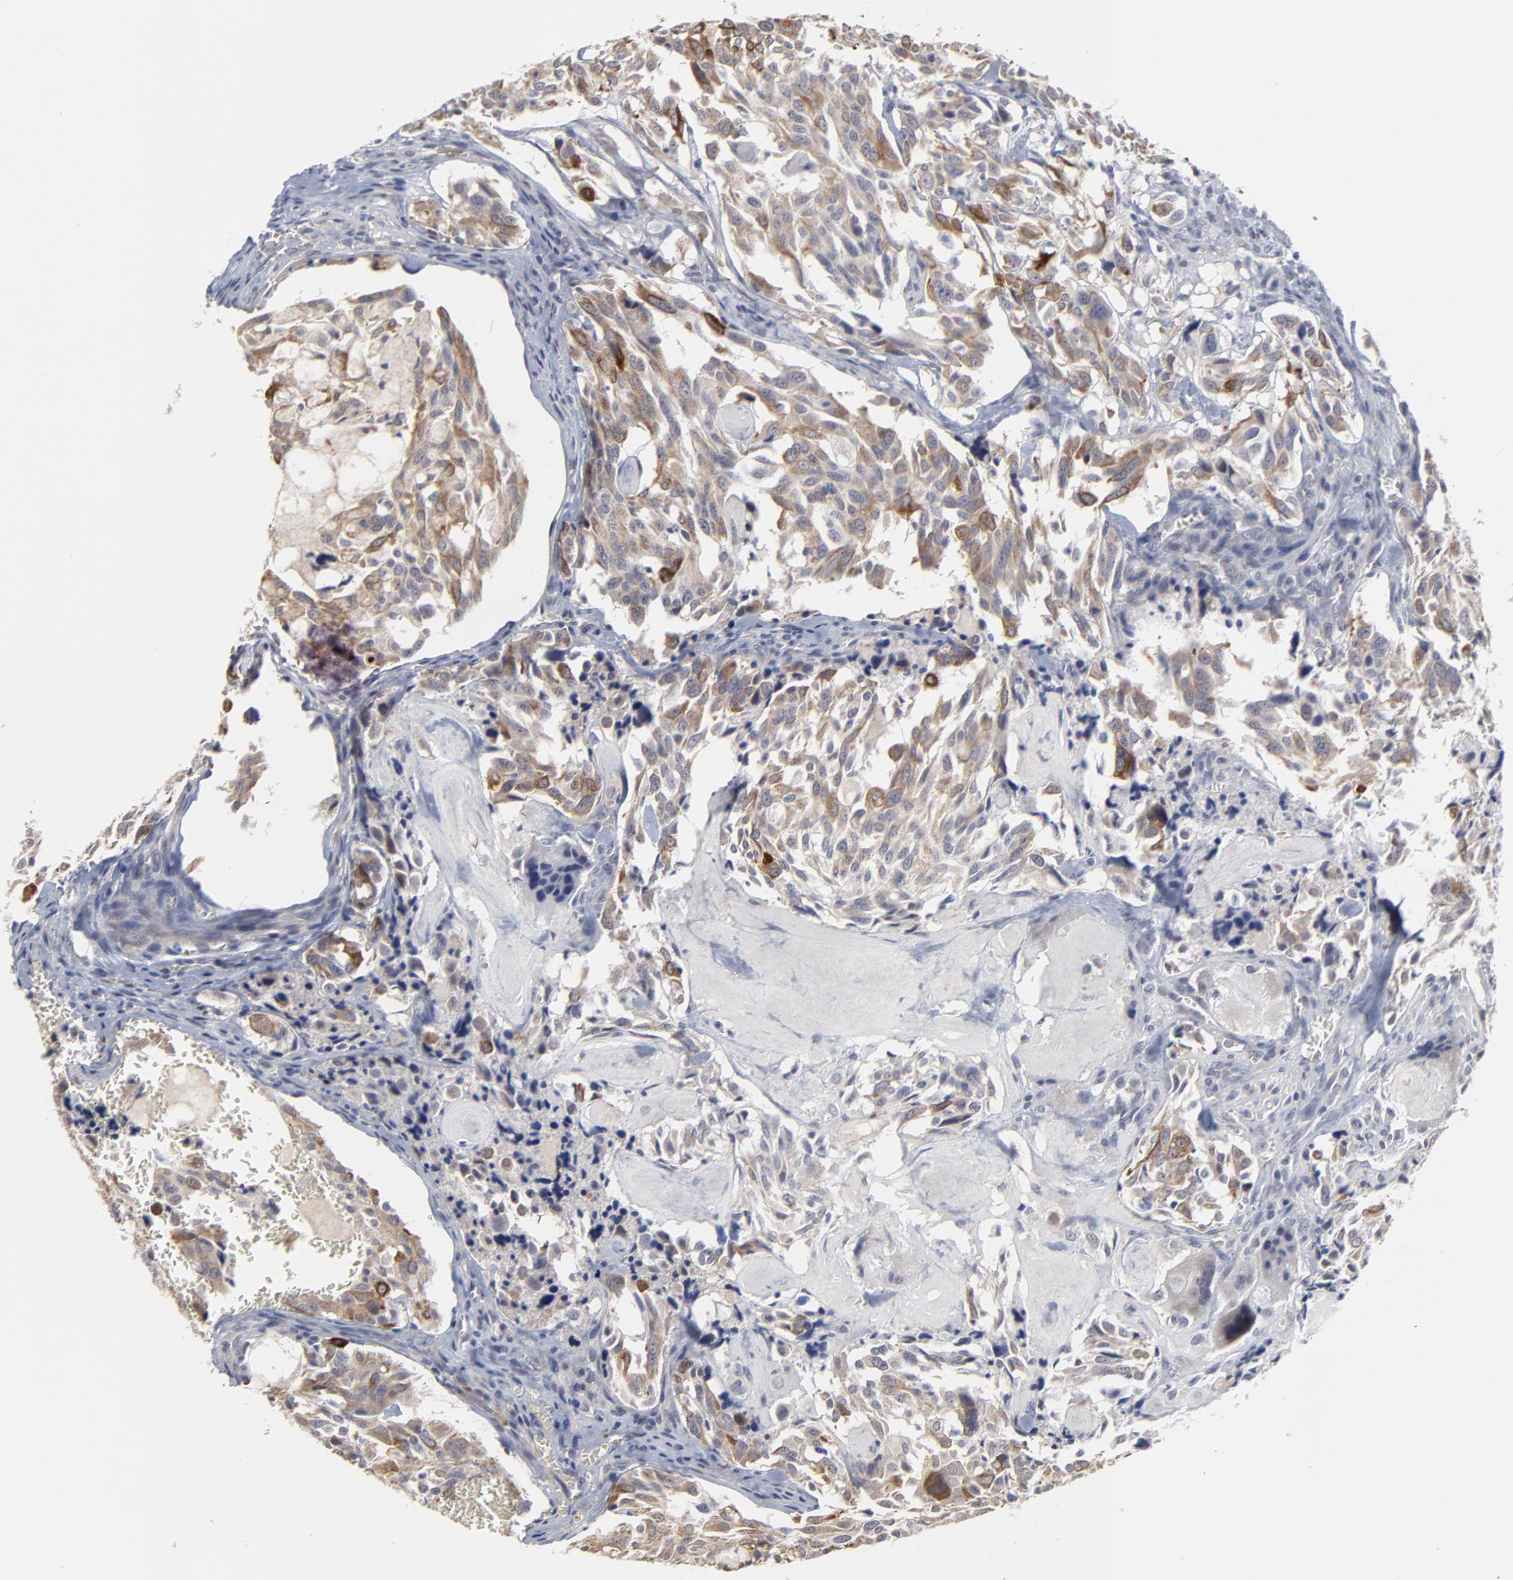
{"staining": {"intensity": "moderate", "quantity": "25%-75%", "location": "cytoplasmic/membranous"}, "tissue": "thyroid cancer", "cell_type": "Tumor cells", "image_type": "cancer", "snomed": [{"axis": "morphology", "description": "Carcinoma, NOS"}, {"axis": "morphology", "description": "Carcinoid, malignant, NOS"}, {"axis": "topography", "description": "Thyroid gland"}], "caption": "The micrograph shows staining of thyroid cancer, revealing moderate cytoplasmic/membranous protein staining (brown color) within tumor cells.", "gene": "MAGEA10", "patient": {"sex": "male", "age": 33}}